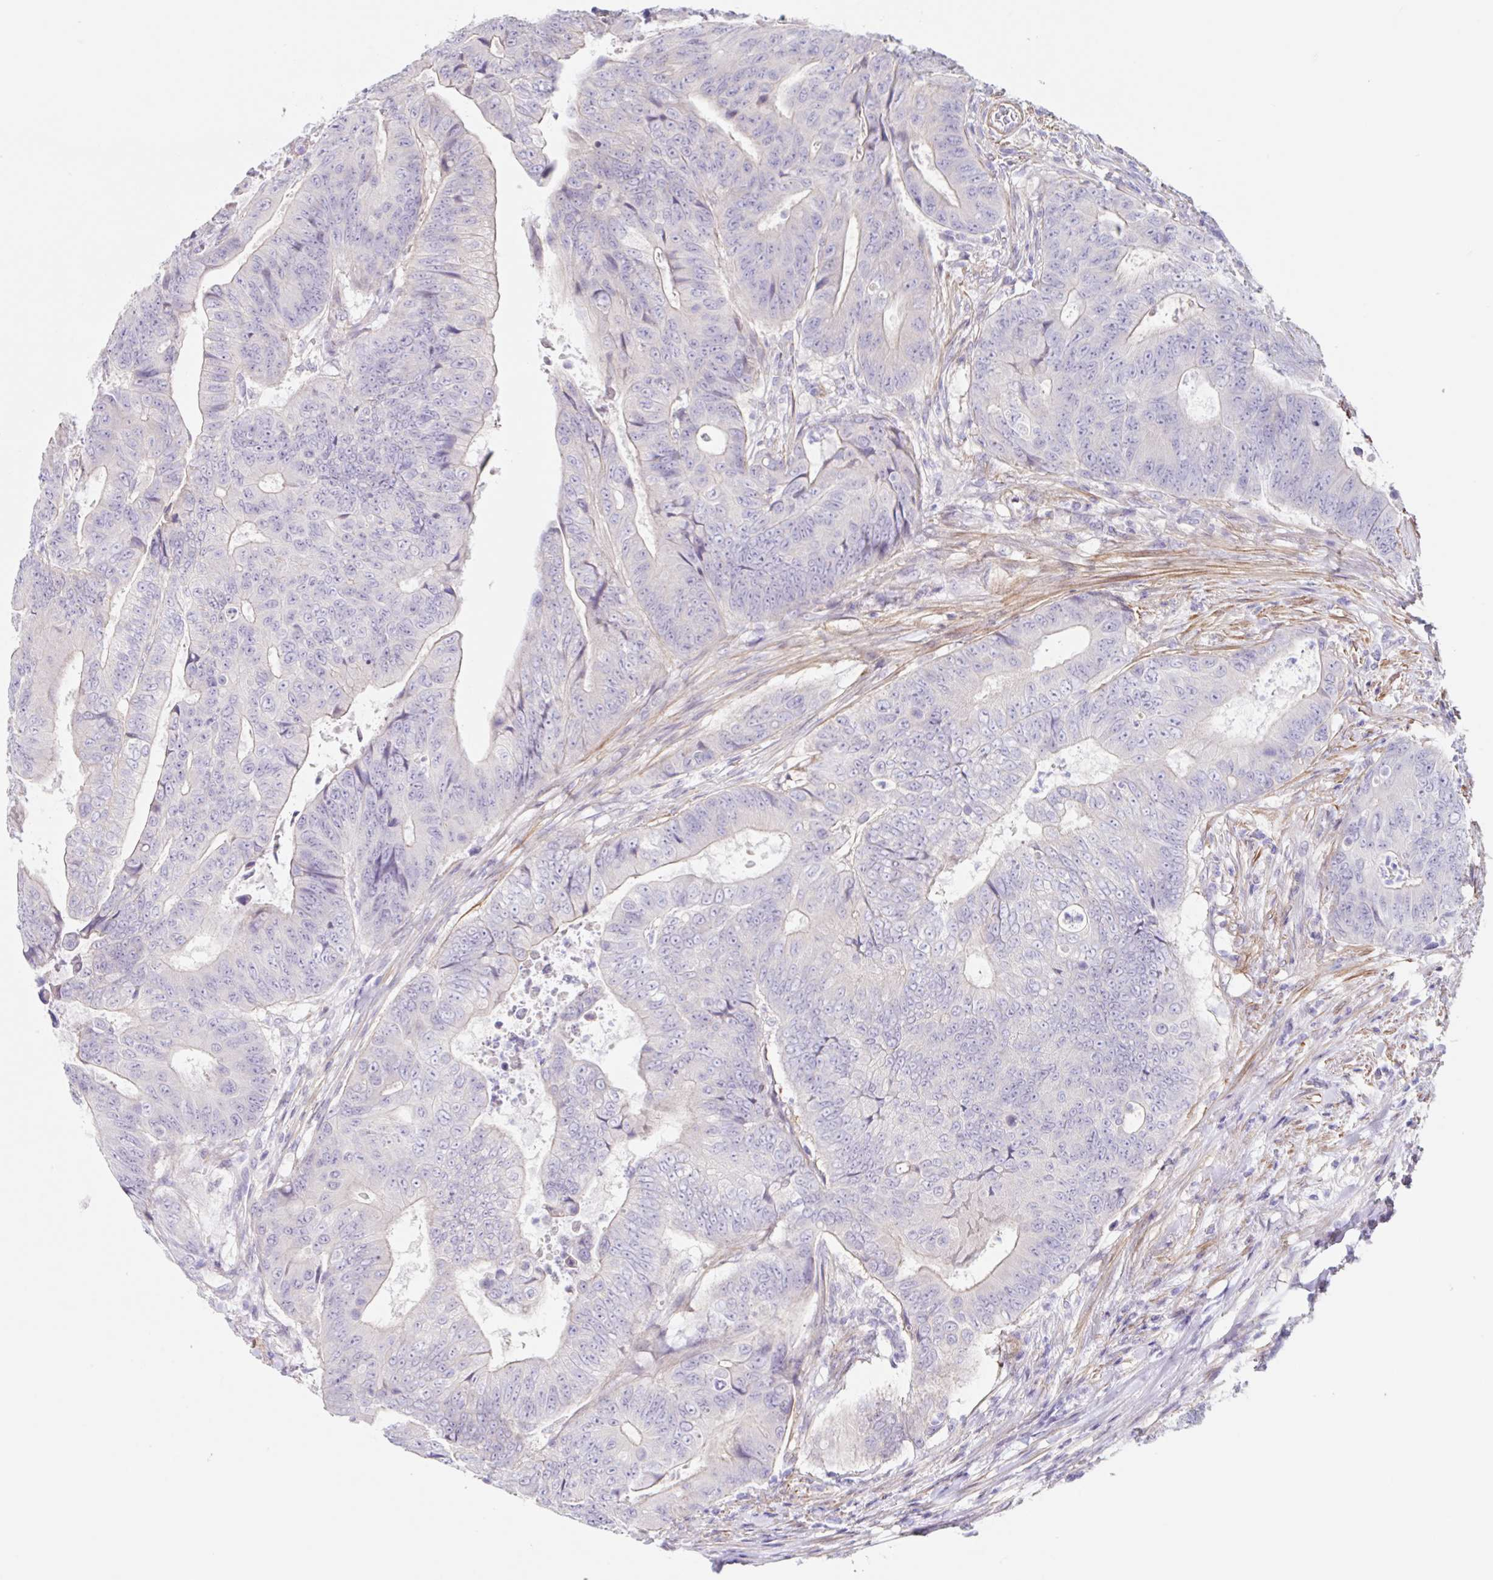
{"staining": {"intensity": "negative", "quantity": "none", "location": "none"}, "tissue": "colorectal cancer", "cell_type": "Tumor cells", "image_type": "cancer", "snomed": [{"axis": "morphology", "description": "Adenocarcinoma, NOS"}, {"axis": "topography", "description": "Colon"}], "caption": "Colorectal cancer (adenocarcinoma) was stained to show a protein in brown. There is no significant expression in tumor cells.", "gene": "DCAF17", "patient": {"sex": "female", "age": 48}}